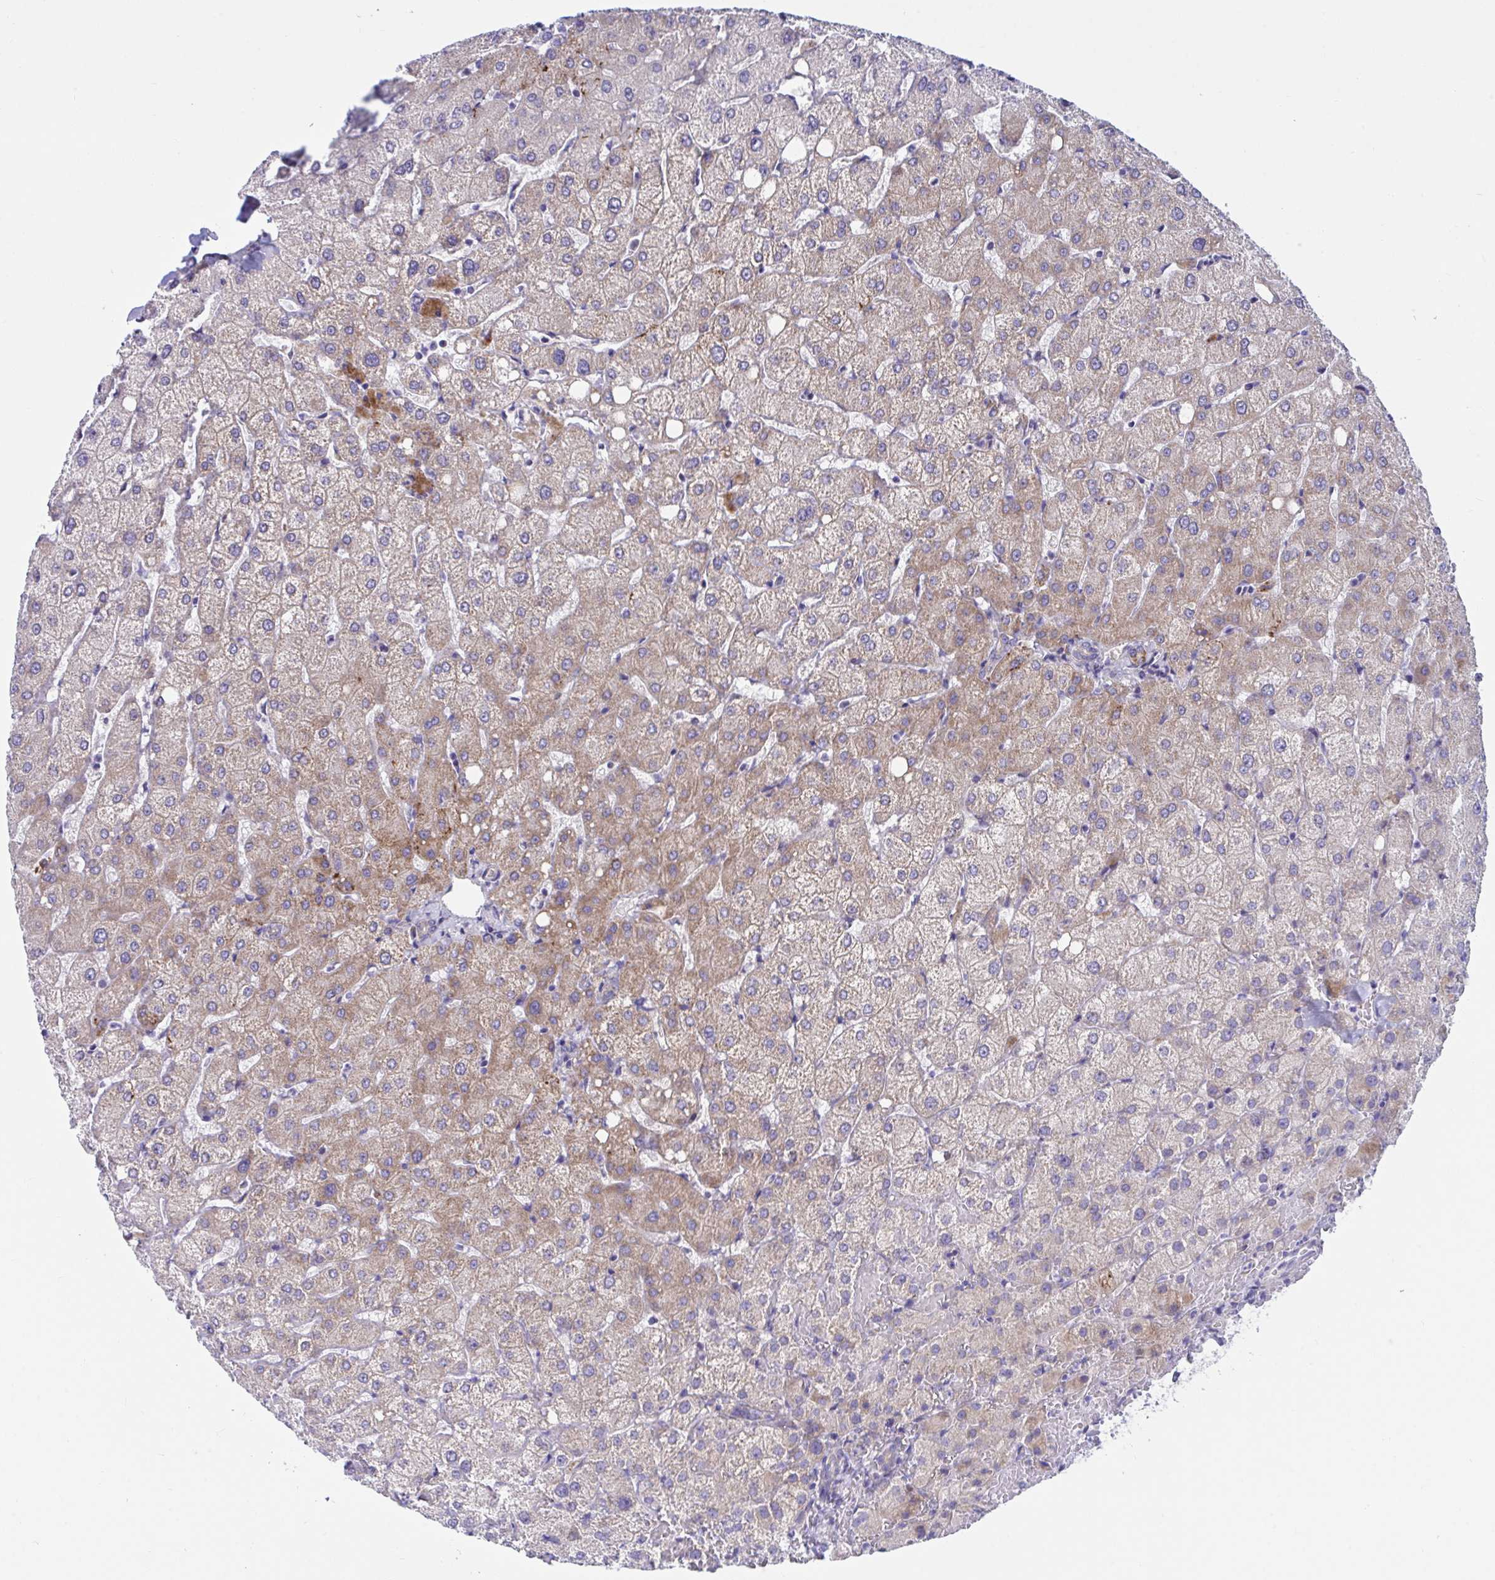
{"staining": {"intensity": "negative", "quantity": "none", "location": "none"}, "tissue": "liver", "cell_type": "Cholangiocytes", "image_type": "normal", "snomed": [{"axis": "morphology", "description": "Normal tissue, NOS"}, {"axis": "topography", "description": "Liver"}], "caption": "Immunohistochemical staining of benign liver shows no significant staining in cholangiocytes. (Brightfield microscopy of DAB immunohistochemistry at high magnification).", "gene": "DTX3", "patient": {"sex": "female", "age": 54}}